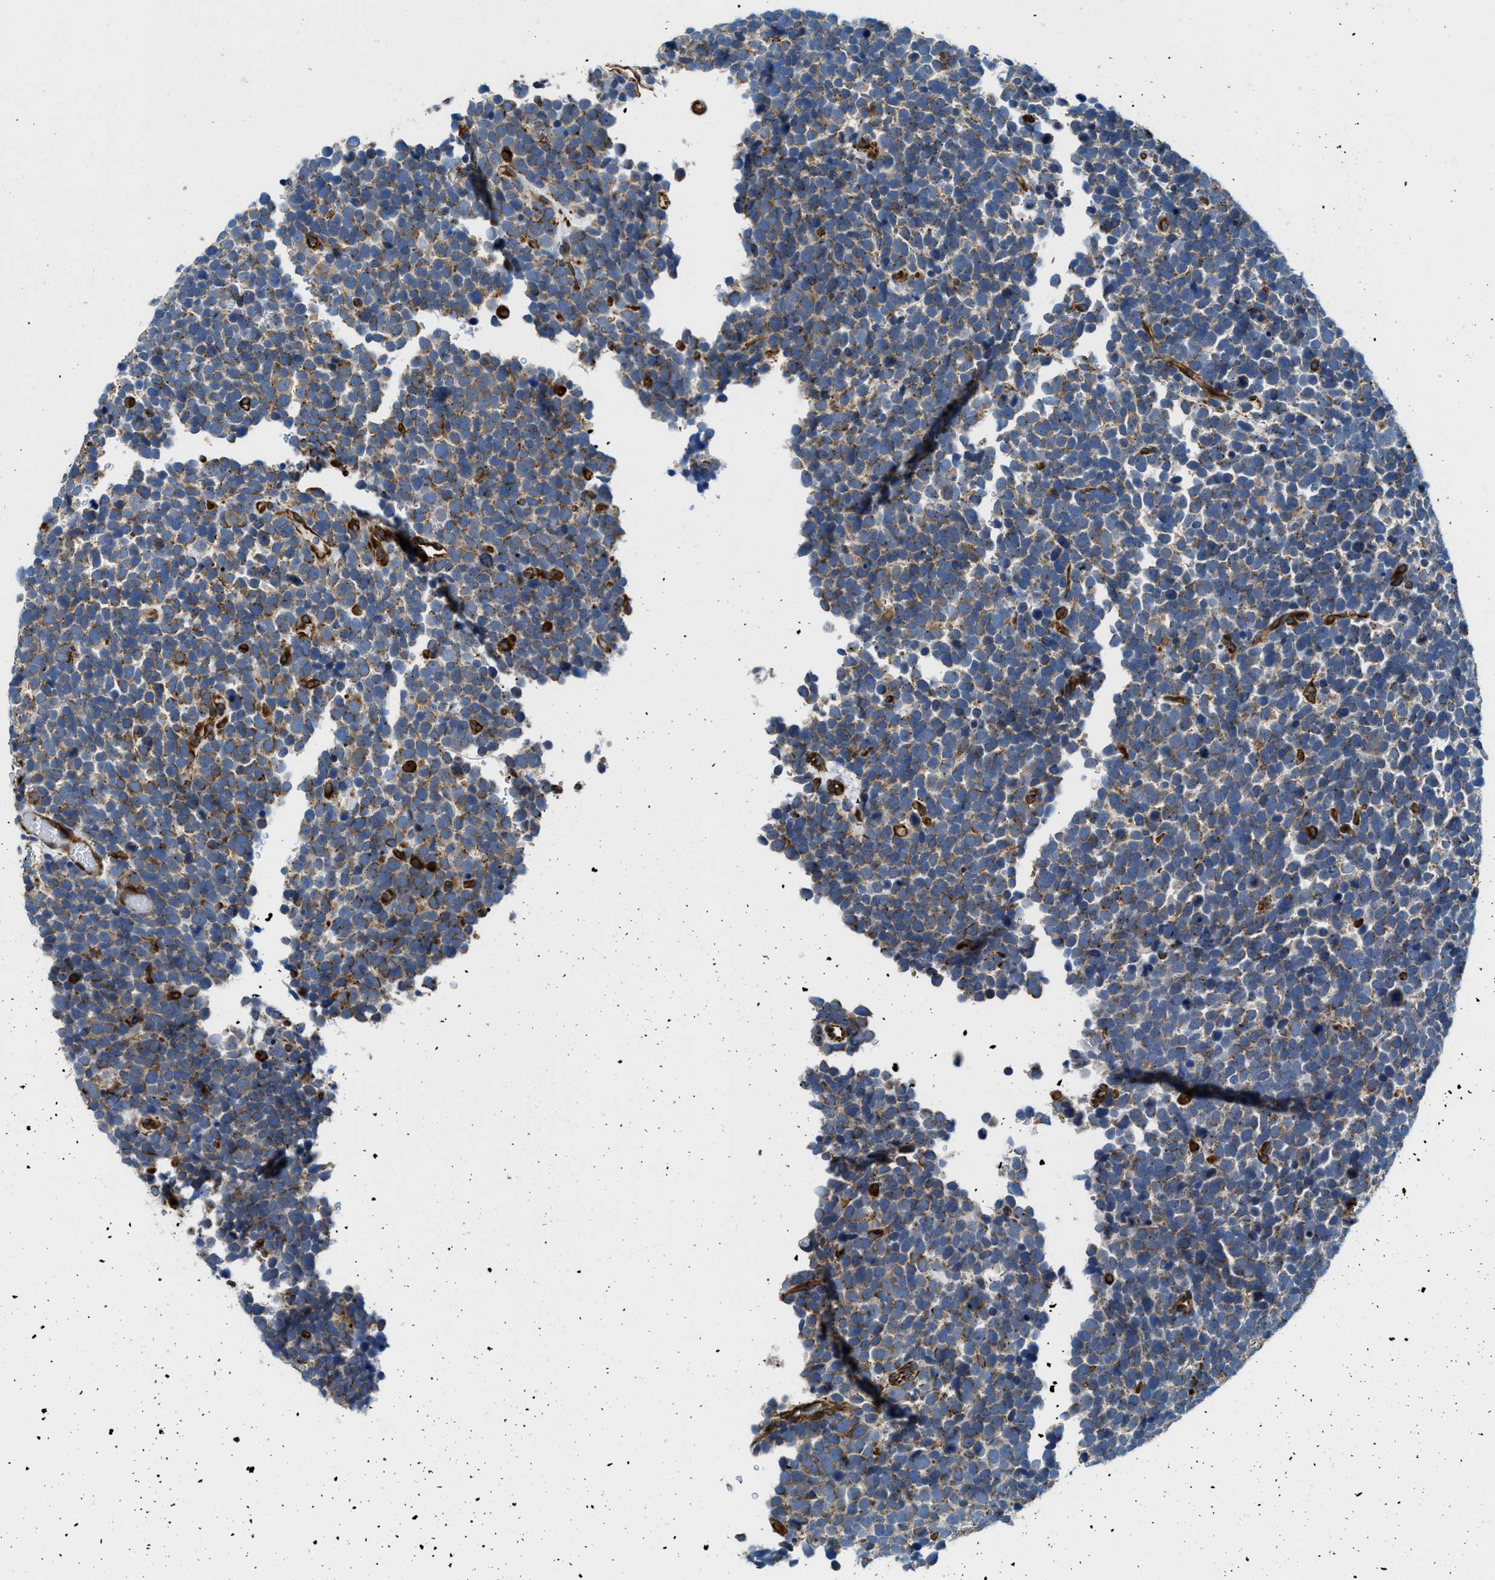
{"staining": {"intensity": "weak", "quantity": "<25%", "location": "cytoplasmic/membranous"}, "tissue": "urothelial cancer", "cell_type": "Tumor cells", "image_type": "cancer", "snomed": [{"axis": "morphology", "description": "Urothelial carcinoma, High grade"}, {"axis": "topography", "description": "Urinary bladder"}], "caption": "IHC micrograph of urothelial cancer stained for a protein (brown), which demonstrates no staining in tumor cells. (IHC, brightfield microscopy, high magnification).", "gene": "HSD17B12", "patient": {"sex": "female", "age": 82}}